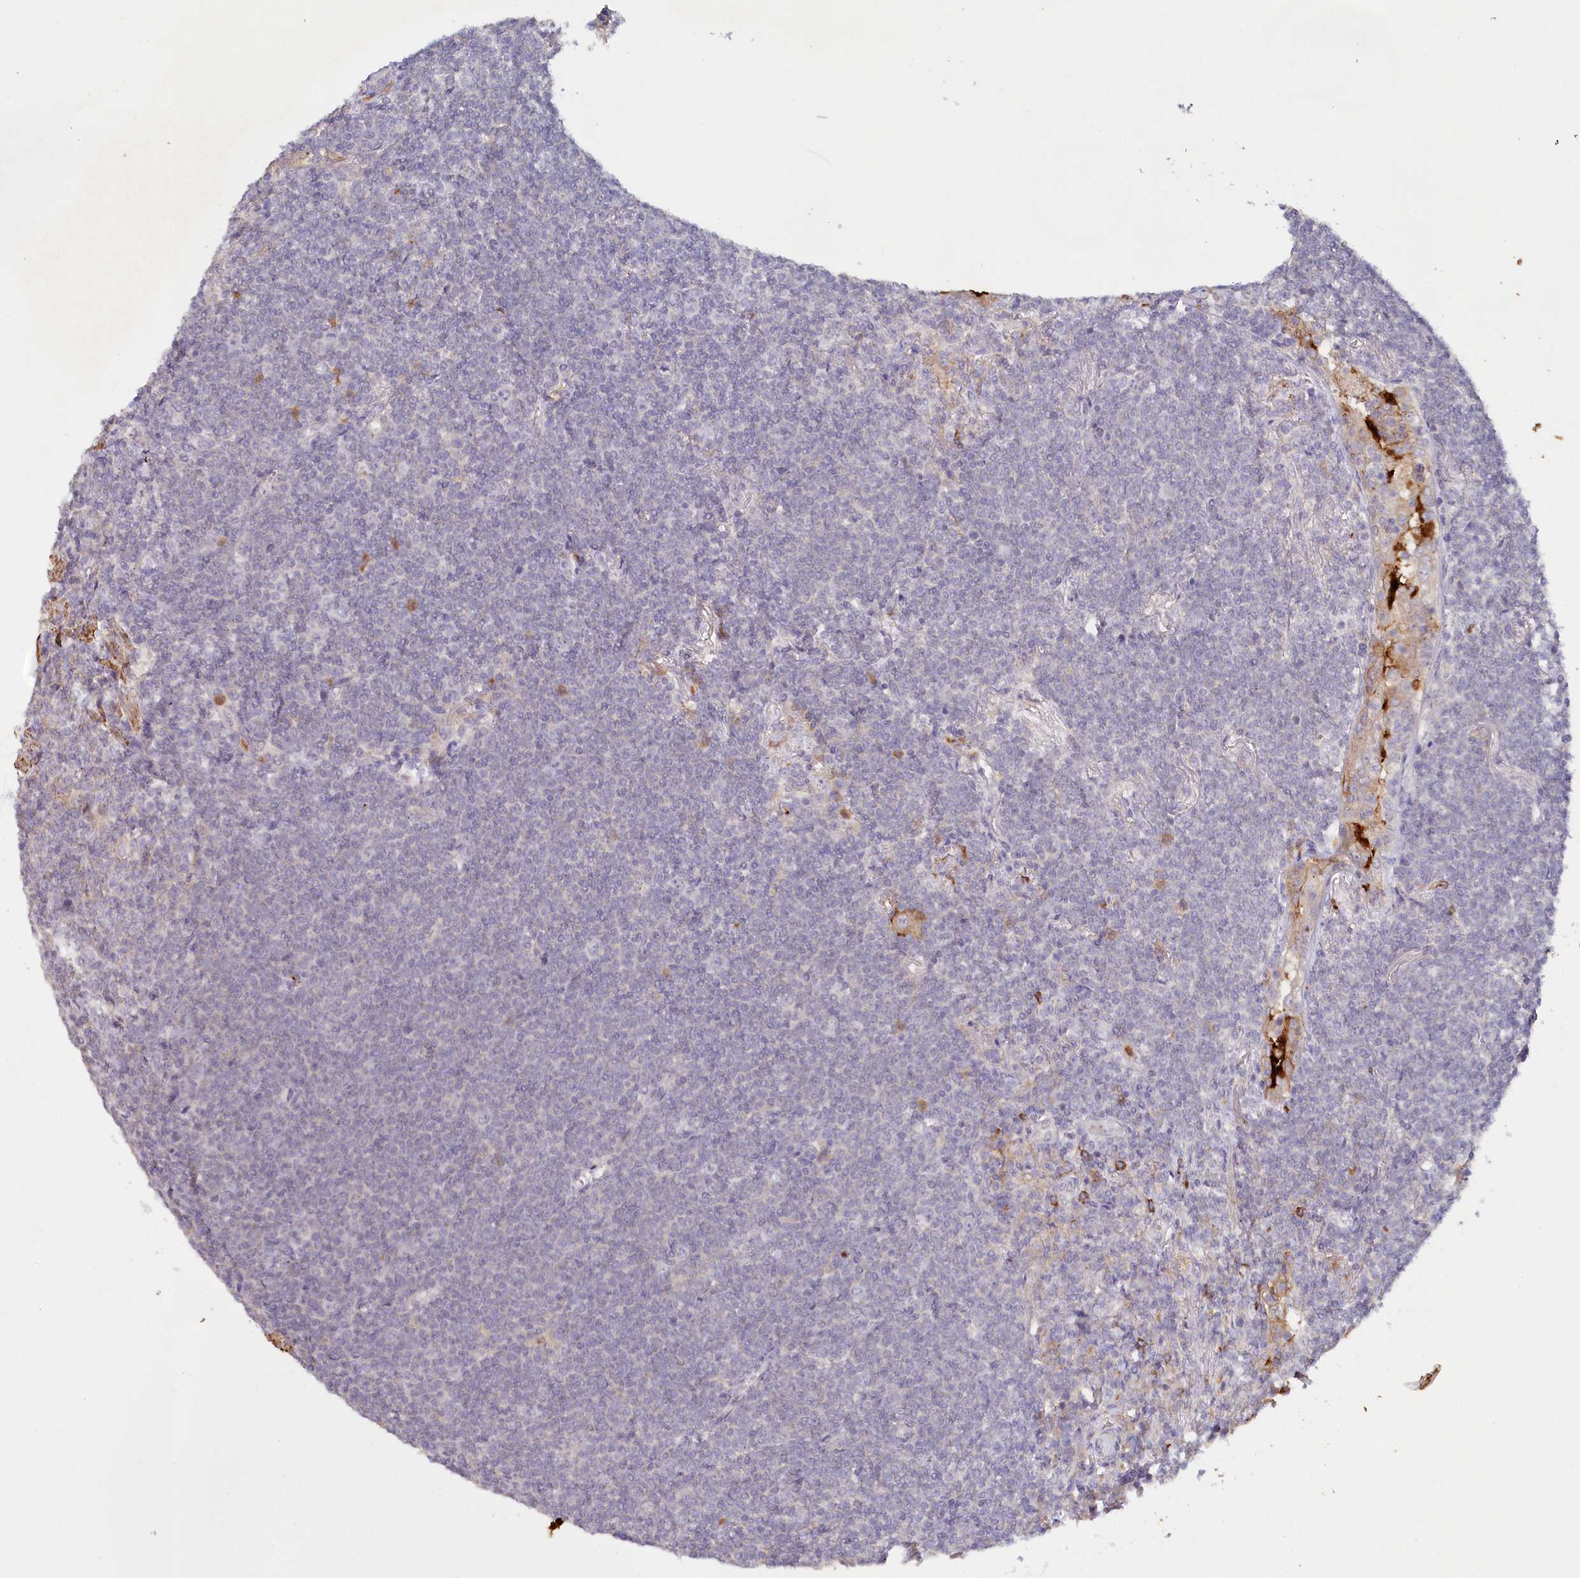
{"staining": {"intensity": "negative", "quantity": "none", "location": "none"}, "tissue": "lymphoma", "cell_type": "Tumor cells", "image_type": "cancer", "snomed": [{"axis": "morphology", "description": "Malignant lymphoma, non-Hodgkin's type, Low grade"}, {"axis": "topography", "description": "Lung"}], "caption": "This is an IHC photomicrograph of malignant lymphoma, non-Hodgkin's type (low-grade). There is no expression in tumor cells.", "gene": "ALDH3B1", "patient": {"sex": "female", "age": 71}}